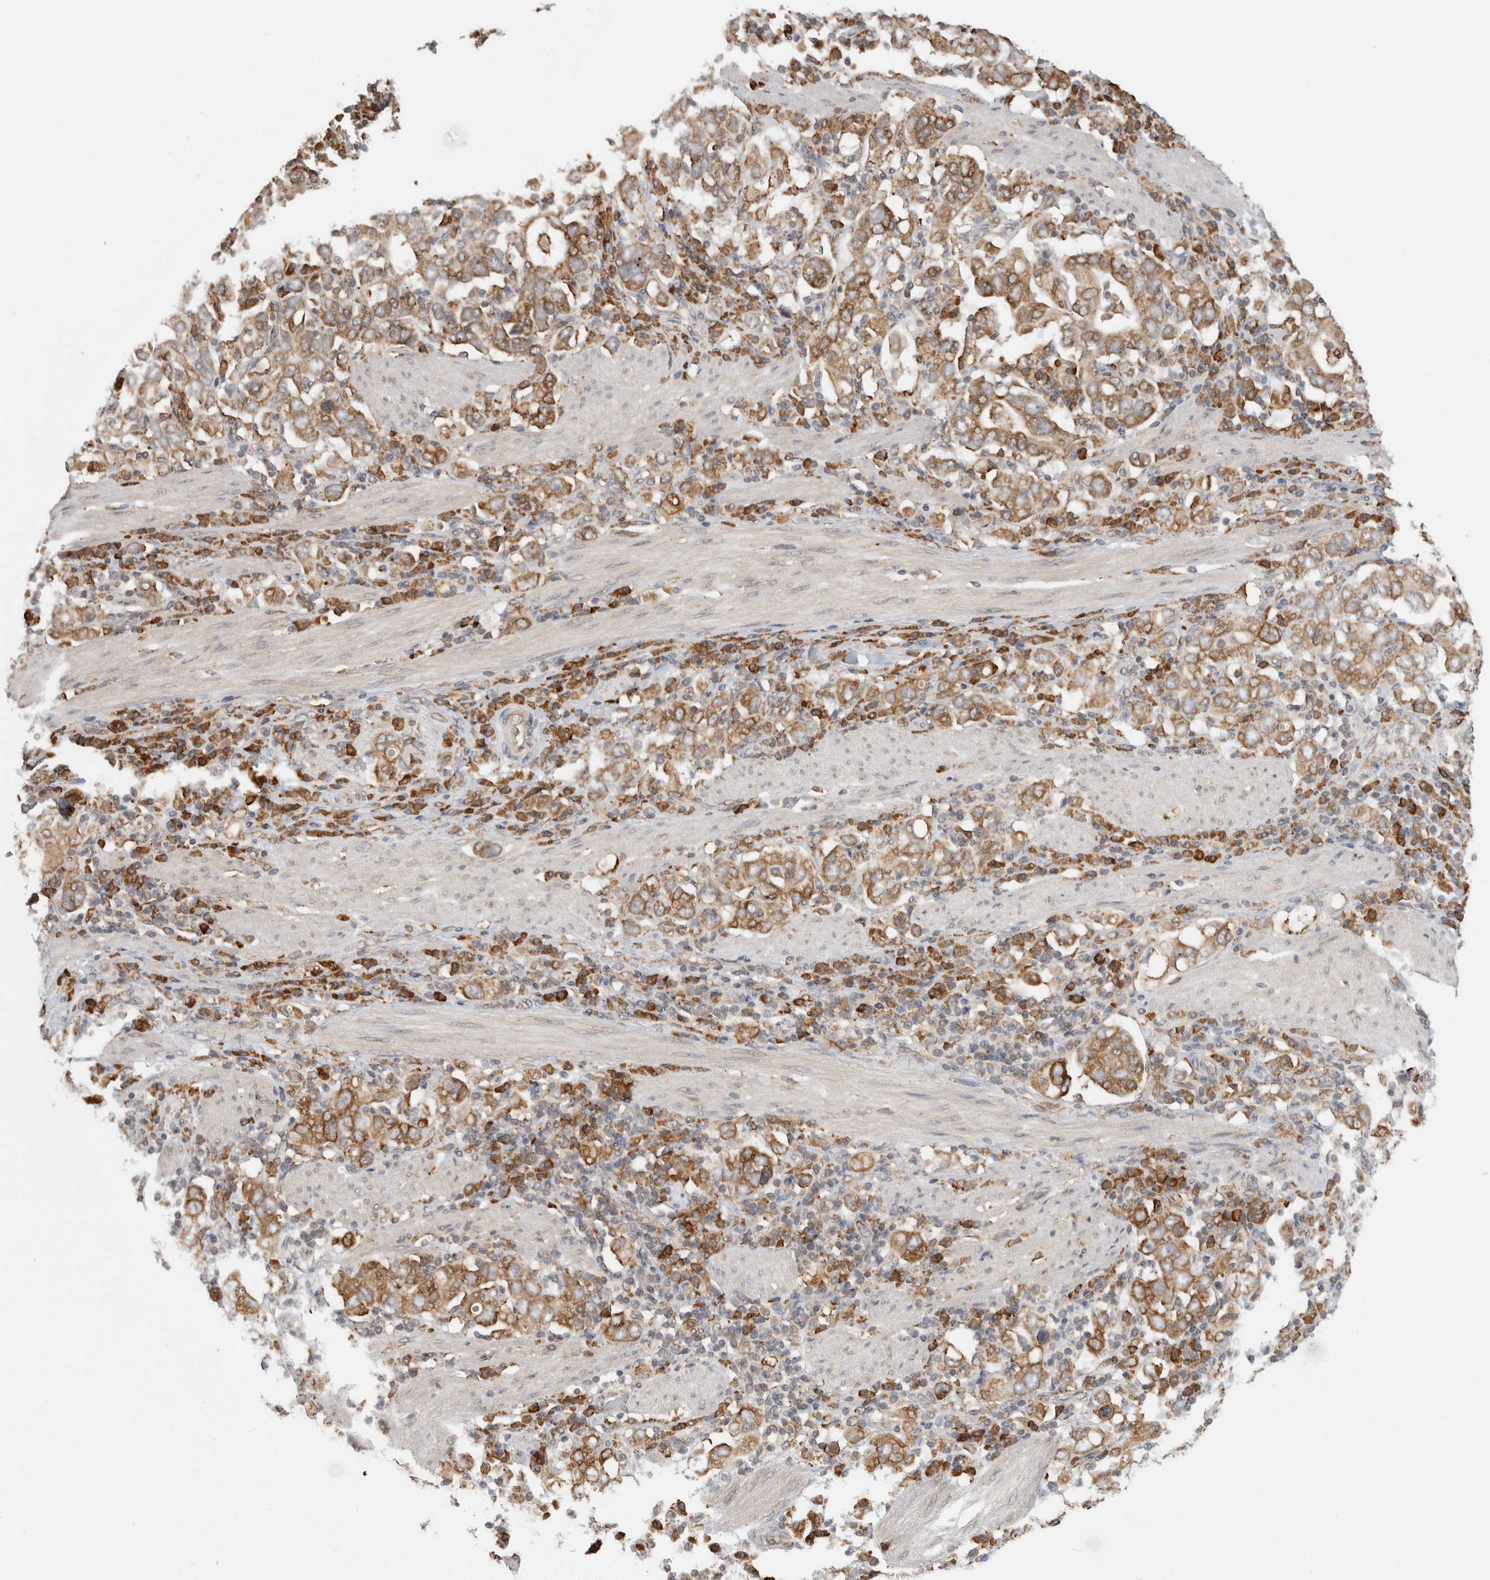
{"staining": {"intensity": "moderate", "quantity": ">75%", "location": "cytoplasmic/membranous"}, "tissue": "stomach cancer", "cell_type": "Tumor cells", "image_type": "cancer", "snomed": [{"axis": "morphology", "description": "Adenocarcinoma, NOS"}, {"axis": "topography", "description": "Stomach, upper"}], "caption": "Protein staining by immunohistochemistry demonstrates moderate cytoplasmic/membranous positivity in approximately >75% of tumor cells in stomach adenocarcinoma. The staining was performed using DAB, with brown indicating positive protein expression. Nuclei are stained blue with hematoxylin.", "gene": "MS4A7", "patient": {"sex": "male", "age": 62}}